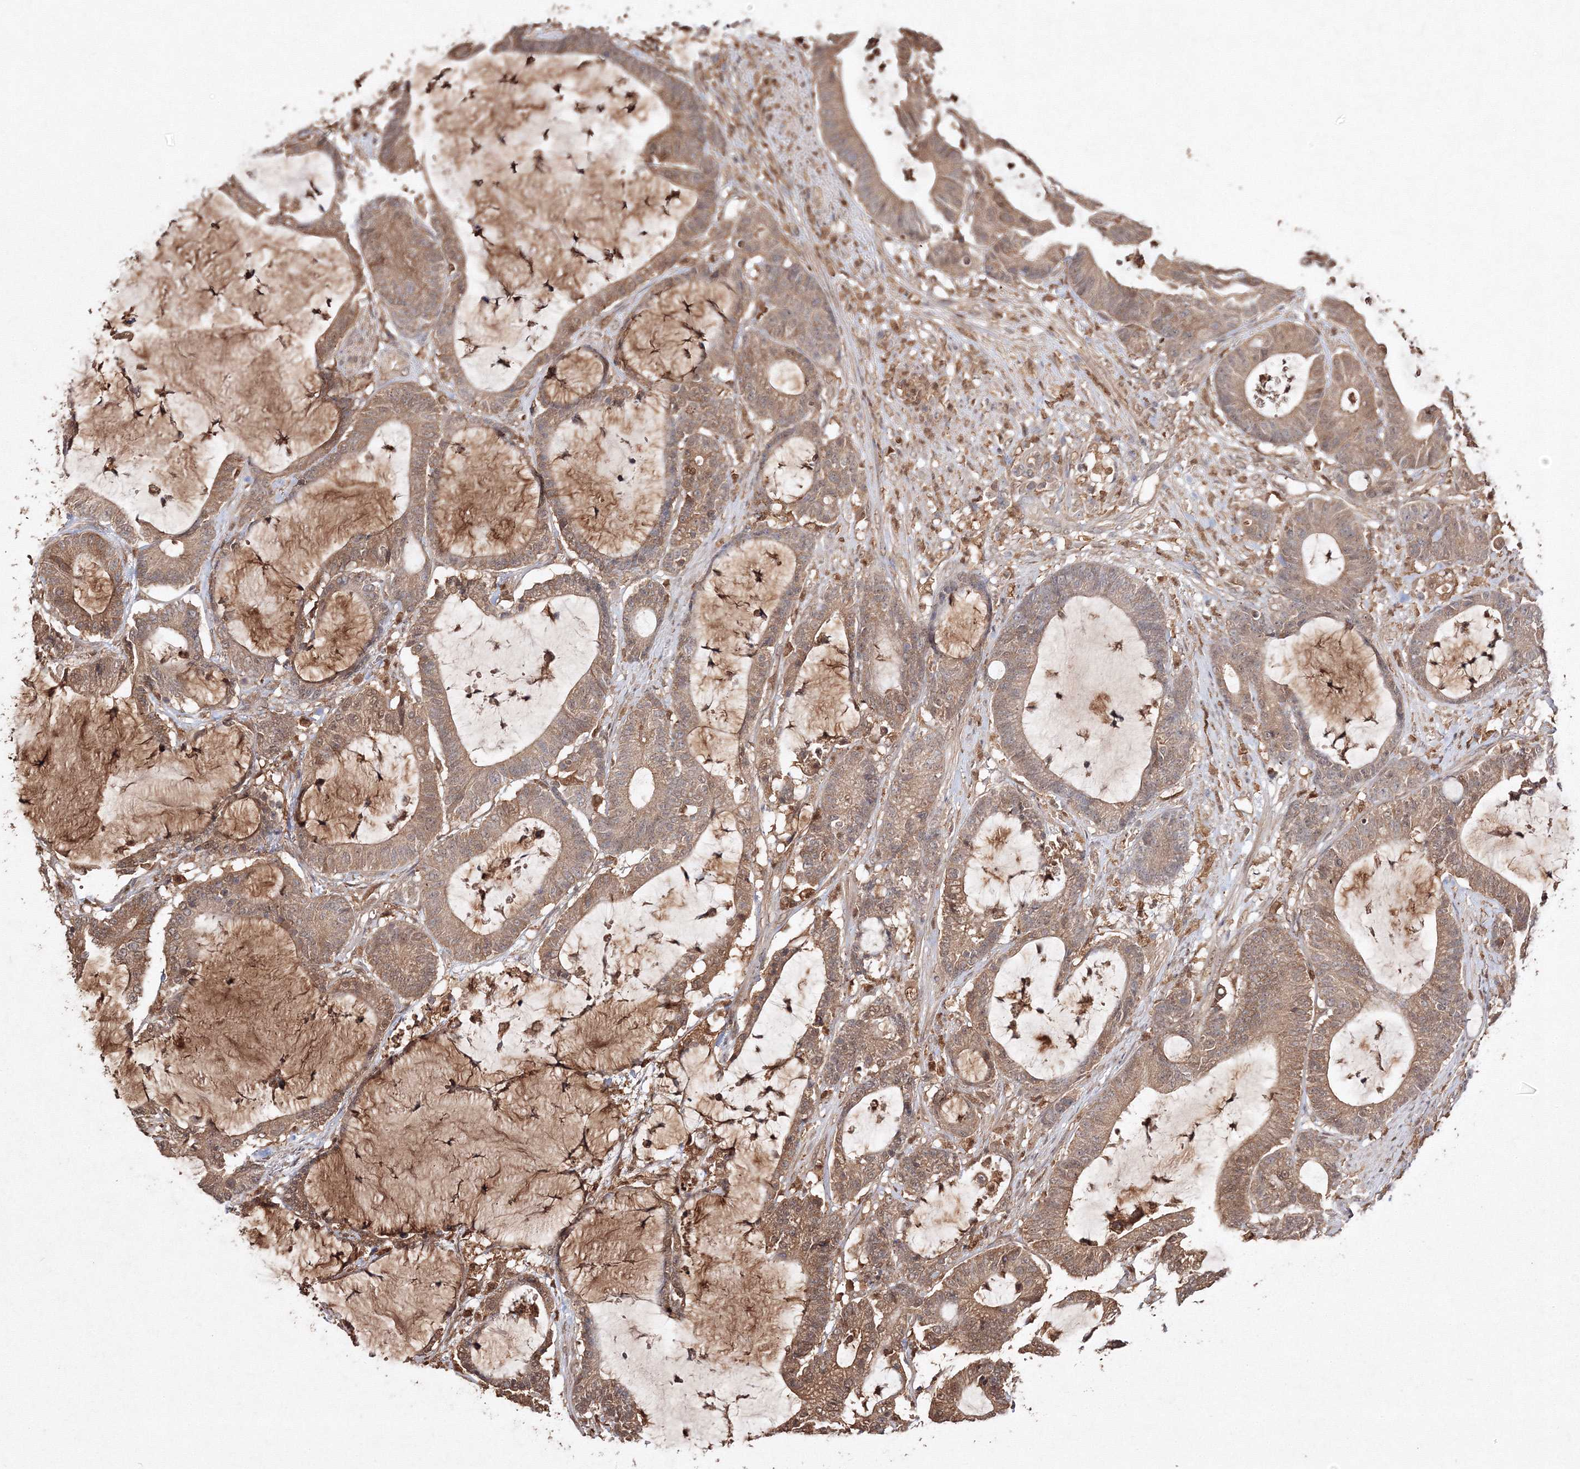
{"staining": {"intensity": "moderate", "quantity": ">75%", "location": "cytoplasmic/membranous"}, "tissue": "colorectal cancer", "cell_type": "Tumor cells", "image_type": "cancer", "snomed": [{"axis": "morphology", "description": "Adenocarcinoma, NOS"}, {"axis": "topography", "description": "Colon"}], "caption": "High-power microscopy captured an IHC photomicrograph of adenocarcinoma (colorectal), revealing moderate cytoplasmic/membranous positivity in approximately >75% of tumor cells. Nuclei are stained in blue.", "gene": "S100A11", "patient": {"sex": "female", "age": 84}}